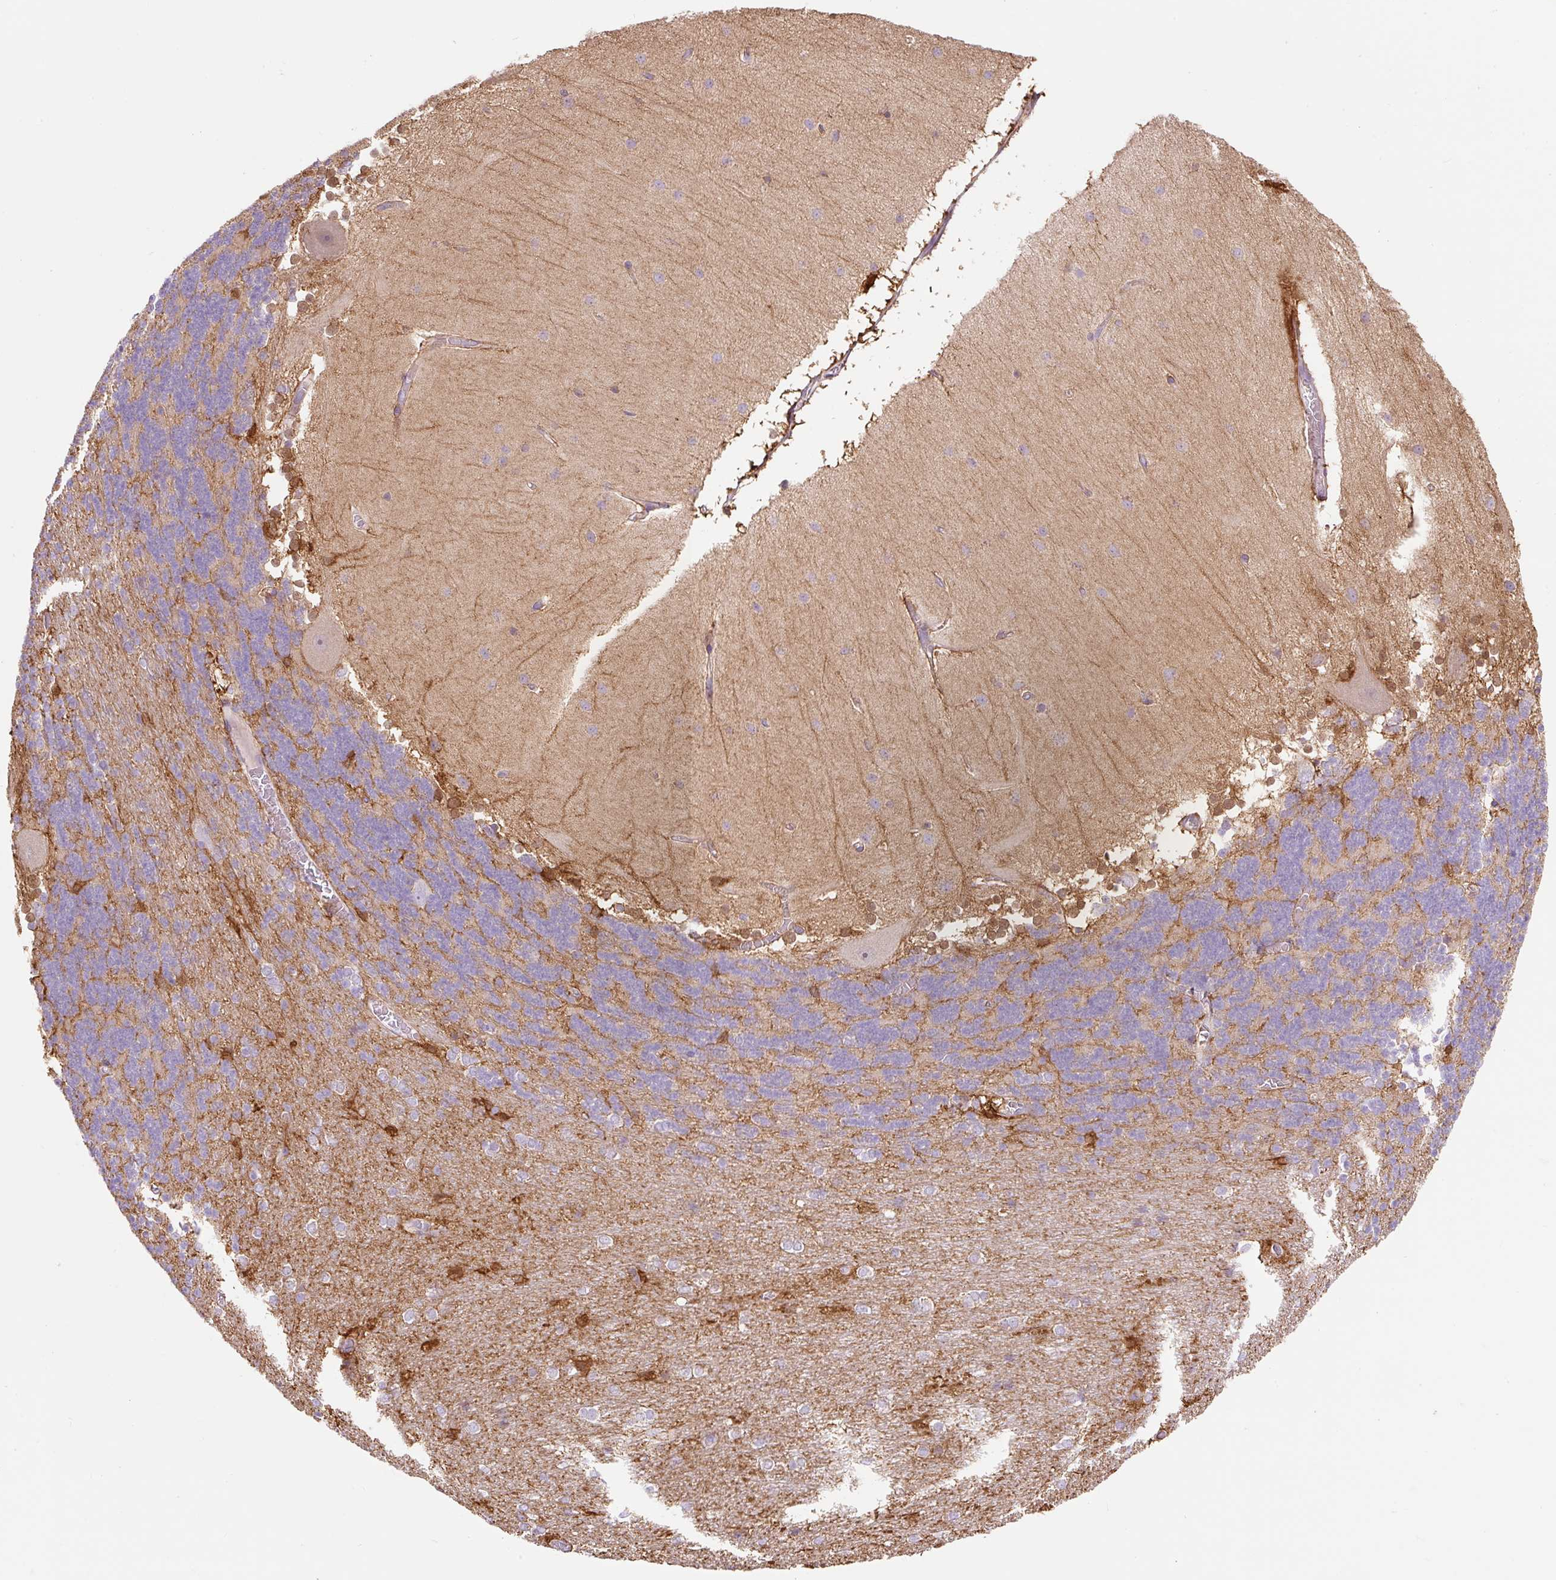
{"staining": {"intensity": "moderate", "quantity": "<25%", "location": "cytoplasmic/membranous,nuclear"}, "tissue": "cerebellum", "cell_type": "Cells in granular layer", "image_type": "normal", "snomed": [{"axis": "morphology", "description": "Normal tissue, NOS"}, {"axis": "topography", "description": "Cerebellum"}], "caption": "IHC image of unremarkable human cerebellum stained for a protein (brown), which displays low levels of moderate cytoplasmic/membranous,nuclear expression in about <25% of cells in granular layer.", "gene": "DHX35", "patient": {"sex": "female", "age": 54}}